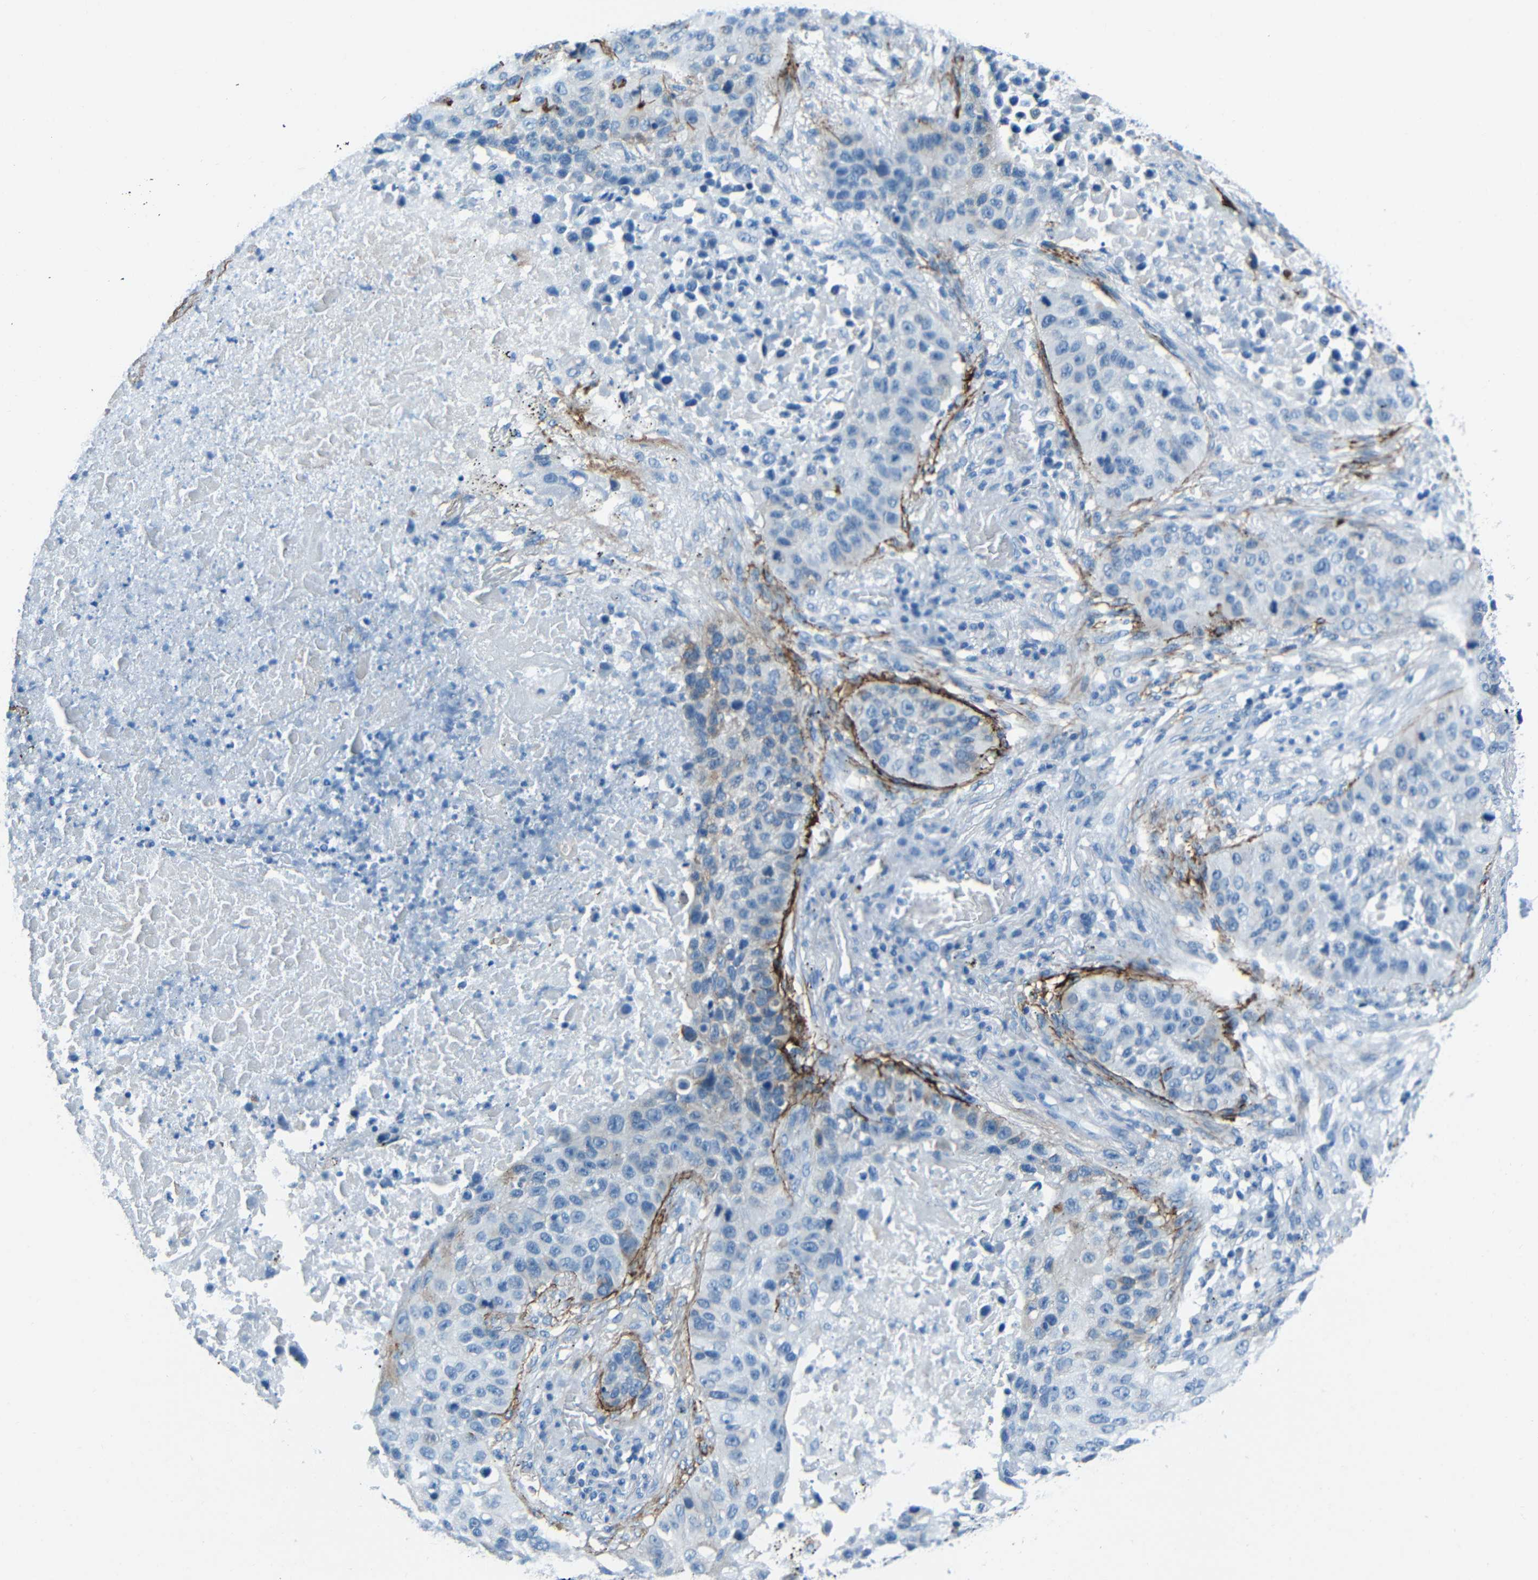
{"staining": {"intensity": "negative", "quantity": "none", "location": "none"}, "tissue": "lung cancer", "cell_type": "Tumor cells", "image_type": "cancer", "snomed": [{"axis": "morphology", "description": "Squamous cell carcinoma, NOS"}, {"axis": "topography", "description": "Lung"}], "caption": "DAB immunohistochemical staining of lung cancer (squamous cell carcinoma) reveals no significant positivity in tumor cells.", "gene": "FBN2", "patient": {"sex": "male", "age": 57}}